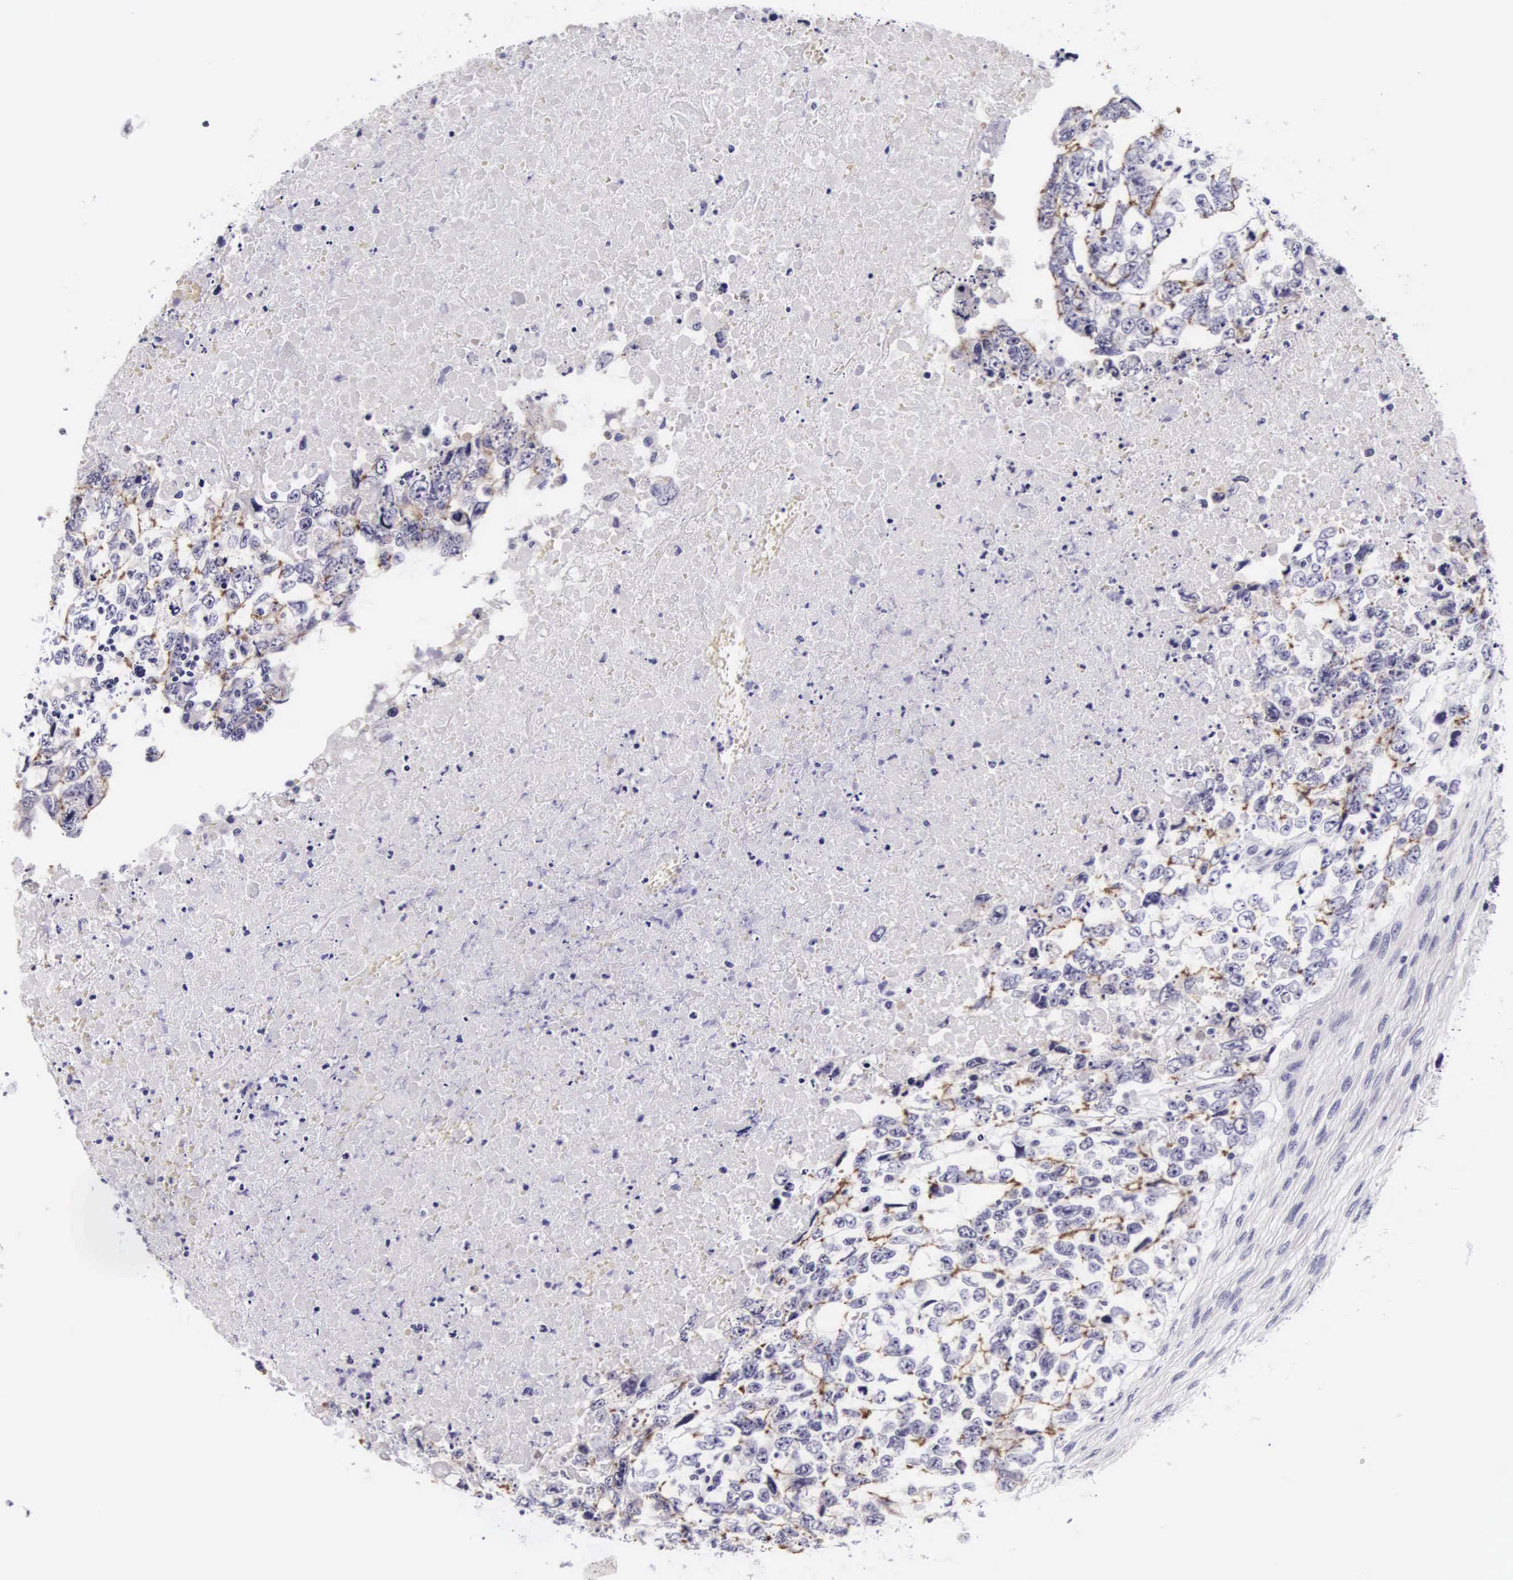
{"staining": {"intensity": "negative", "quantity": "none", "location": "none"}, "tissue": "testis cancer", "cell_type": "Tumor cells", "image_type": "cancer", "snomed": [{"axis": "morphology", "description": "Carcinoma, Embryonal, NOS"}, {"axis": "topography", "description": "Testis"}], "caption": "Embryonal carcinoma (testis) was stained to show a protein in brown. There is no significant positivity in tumor cells. Brightfield microscopy of IHC stained with DAB (3,3'-diaminobenzidine) (brown) and hematoxylin (blue), captured at high magnification.", "gene": "PHETA2", "patient": {"sex": "male", "age": 36}}